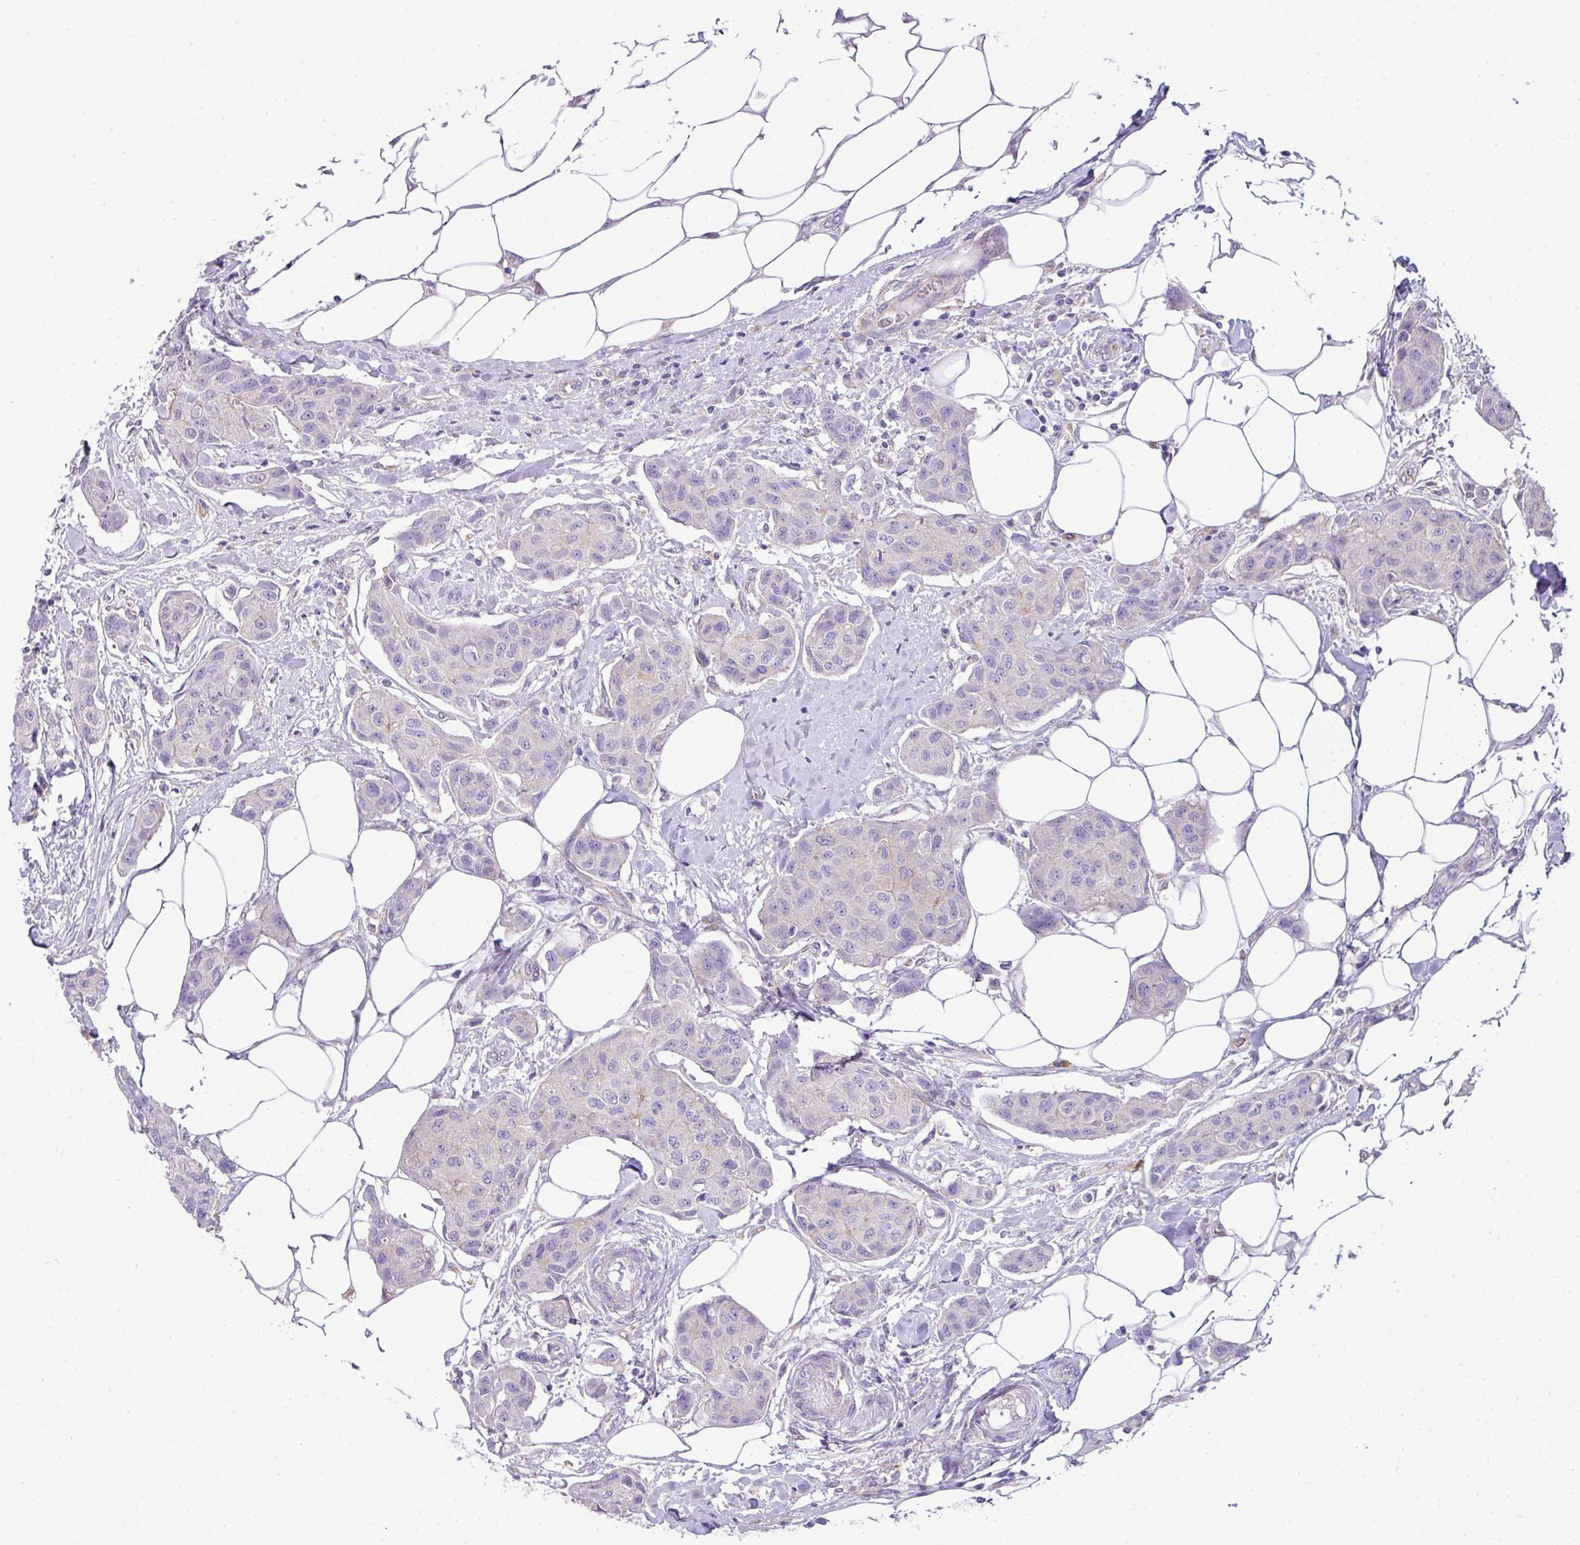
{"staining": {"intensity": "negative", "quantity": "none", "location": "none"}, "tissue": "breast cancer", "cell_type": "Tumor cells", "image_type": "cancer", "snomed": [{"axis": "morphology", "description": "Duct carcinoma"}, {"axis": "topography", "description": "Breast"}, {"axis": "topography", "description": "Lymph node"}], "caption": "High magnification brightfield microscopy of breast cancer (invasive ductal carcinoma) stained with DAB (3,3'-diaminobenzidine) (brown) and counterstained with hematoxylin (blue): tumor cells show no significant positivity.", "gene": "ABCC5", "patient": {"sex": "female", "age": 80}}